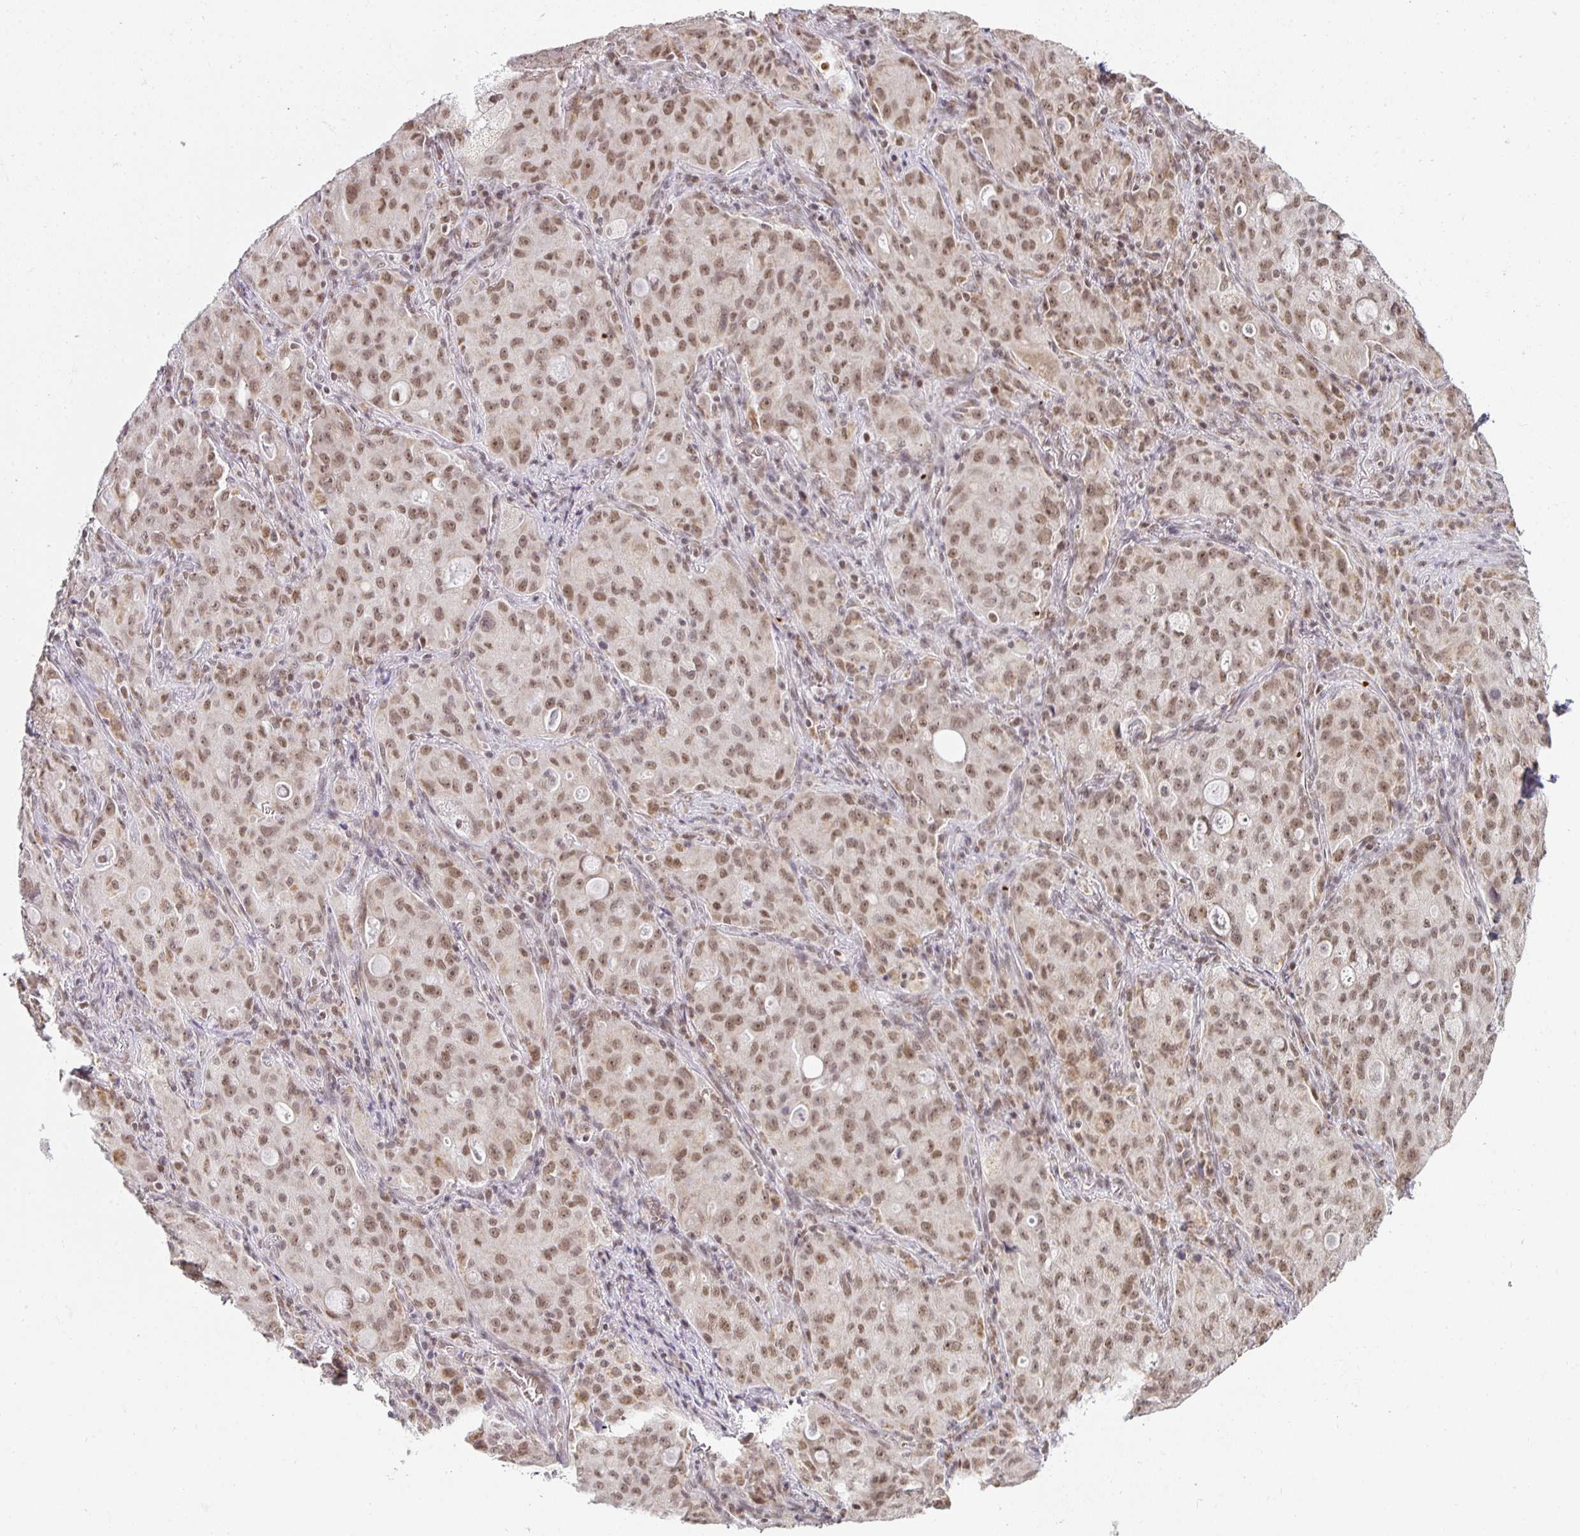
{"staining": {"intensity": "moderate", "quantity": ">75%", "location": "nuclear"}, "tissue": "lung cancer", "cell_type": "Tumor cells", "image_type": "cancer", "snomed": [{"axis": "morphology", "description": "Adenocarcinoma, NOS"}, {"axis": "topography", "description": "Lung"}], "caption": "Immunohistochemical staining of adenocarcinoma (lung) exhibits medium levels of moderate nuclear expression in about >75% of tumor cells. The staining was performed using DAB, with brown indicating positive protein expression. Nuclei are stained blue with hematoxylin.", "gene": "SMARCA2", "patient": {"sex": "female", "age": 44}}